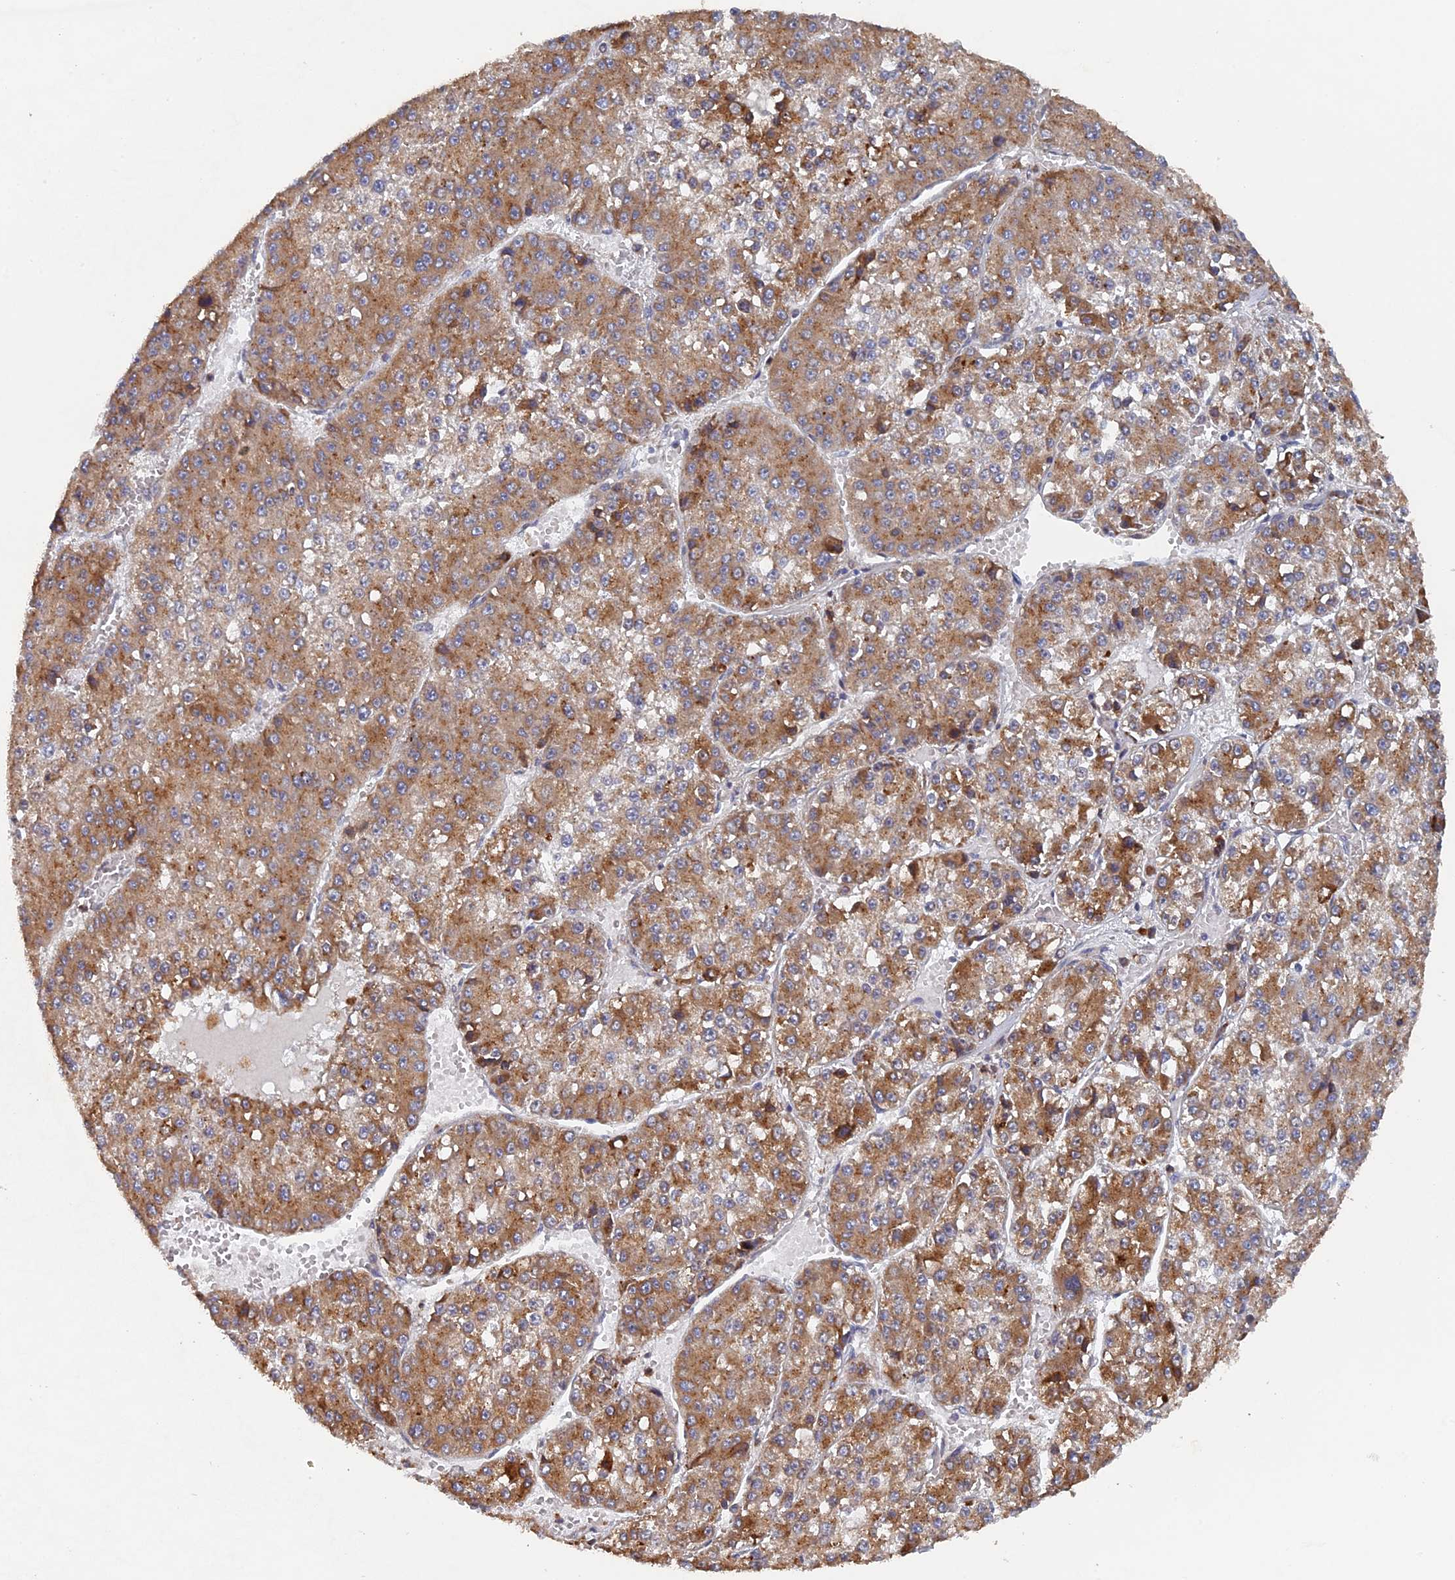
{"staining": {"intensity": "moderate", "quantity": ">75%", "location": "cytoplasmic/membranous"}, "tissue": "liver cancer", "cell_type": "Tumor cells", "image_type": "cancer", "snomed": [{"axis": "morphology", "description": "Carcinoma, Hepatocellular, NOS"}, {"axis": "topography", "description": "Liver"}], "caption": "Tumor cells show moderate cytoplasmic/membranous expression in about >75% of cells in hepatocellular carcinoma (liver).", "gene": "VPS37C", "patient": {"sex": "female", "age": 73}}